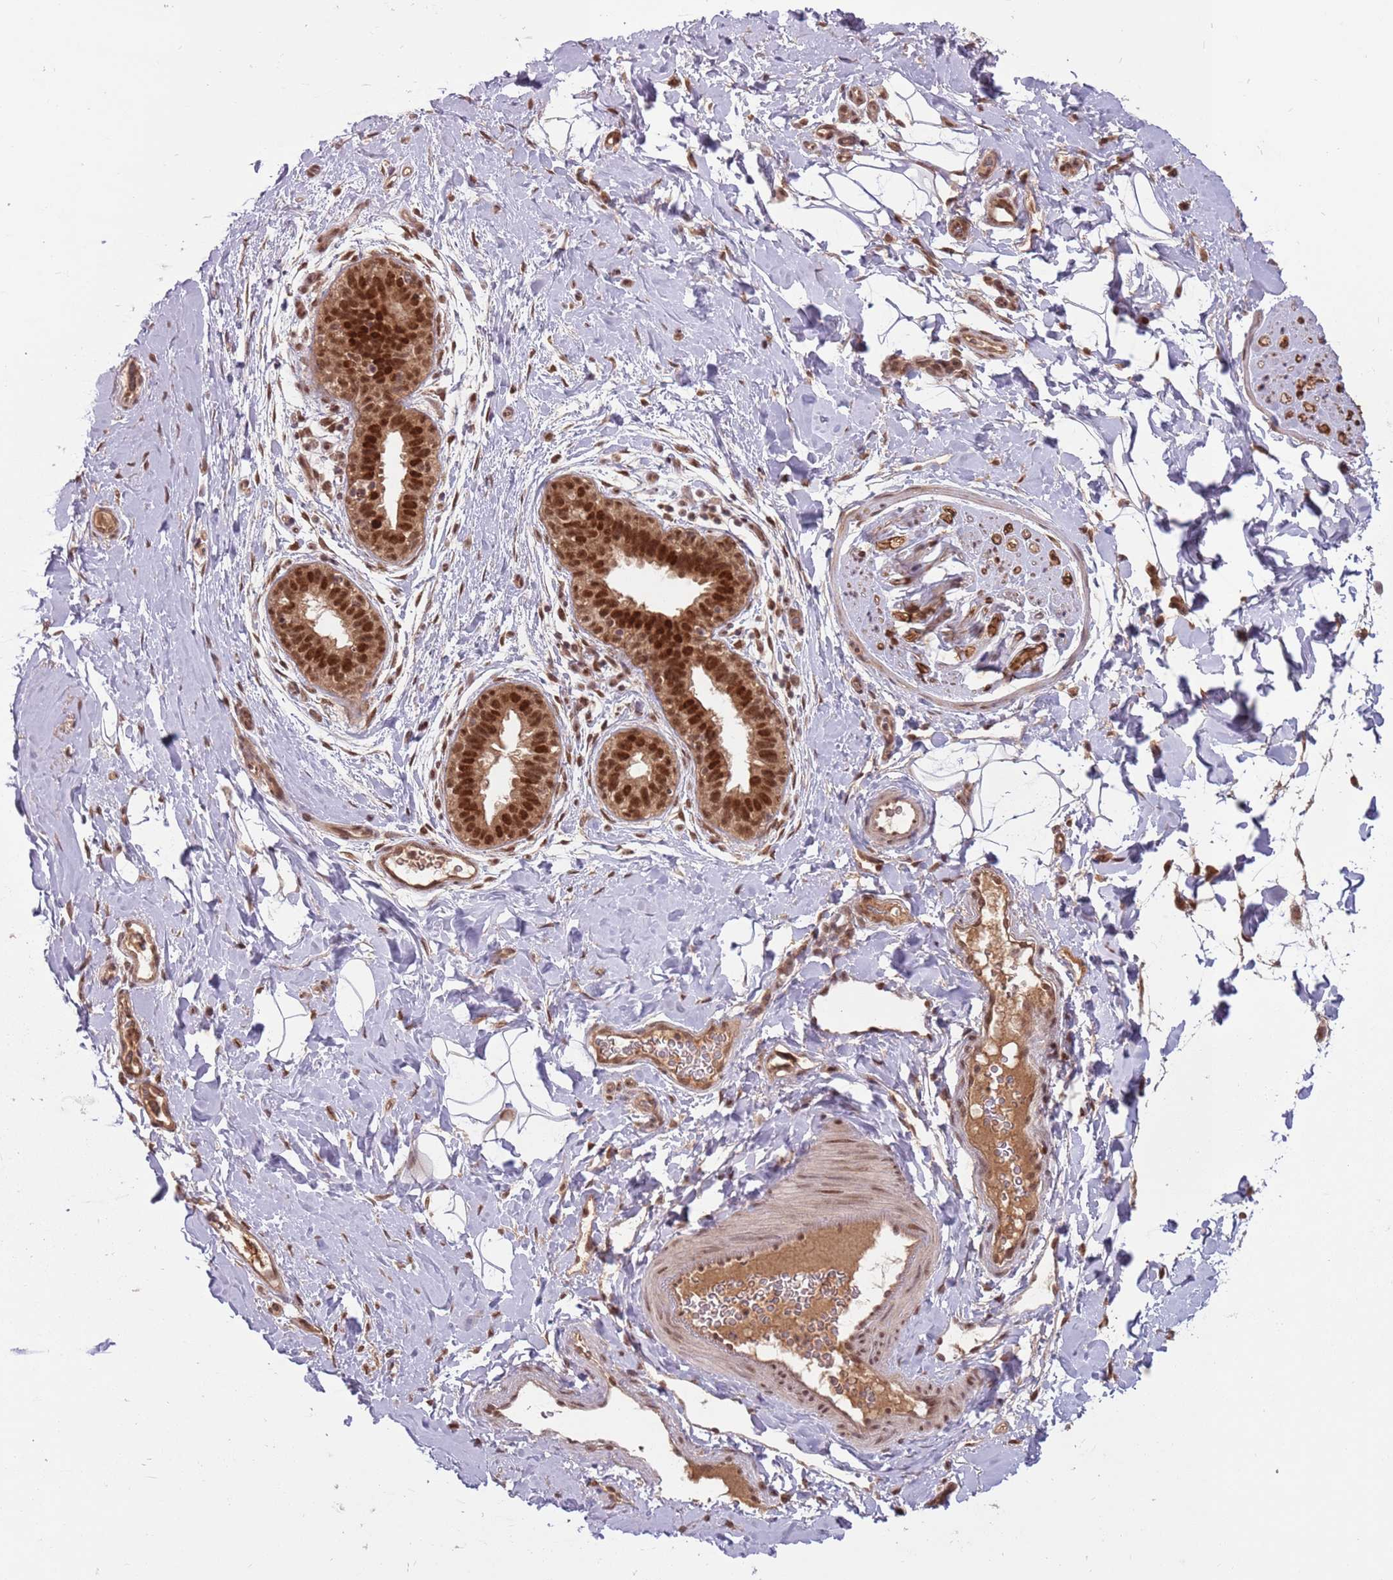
{"staining": {"intensity": "weak", "quantity": "25%-75%", "location": "cytoplasmic/membranous"}, "tissue": "adipose tissue", "cell_type": "Adipocytes", "image_type": "normal", "snomed": [{"axis": "morphology", "description": "Normal tissue, NOS"}, {"axis": "topography", "description": "Breast"}], "caption": "Immunohistochemistry (DAB) staining of normal adipose tissue demonstrates weak cytoplasmic/membranous protein positivity in about 25%-75% of adipocytes. (DAB (3,3'-diaminobenzidine) IHC, brown staining for protein, blue staining for nuclei).", "gene": "ADAMTS3", "patient": {"sex": "female", "age": 26}}